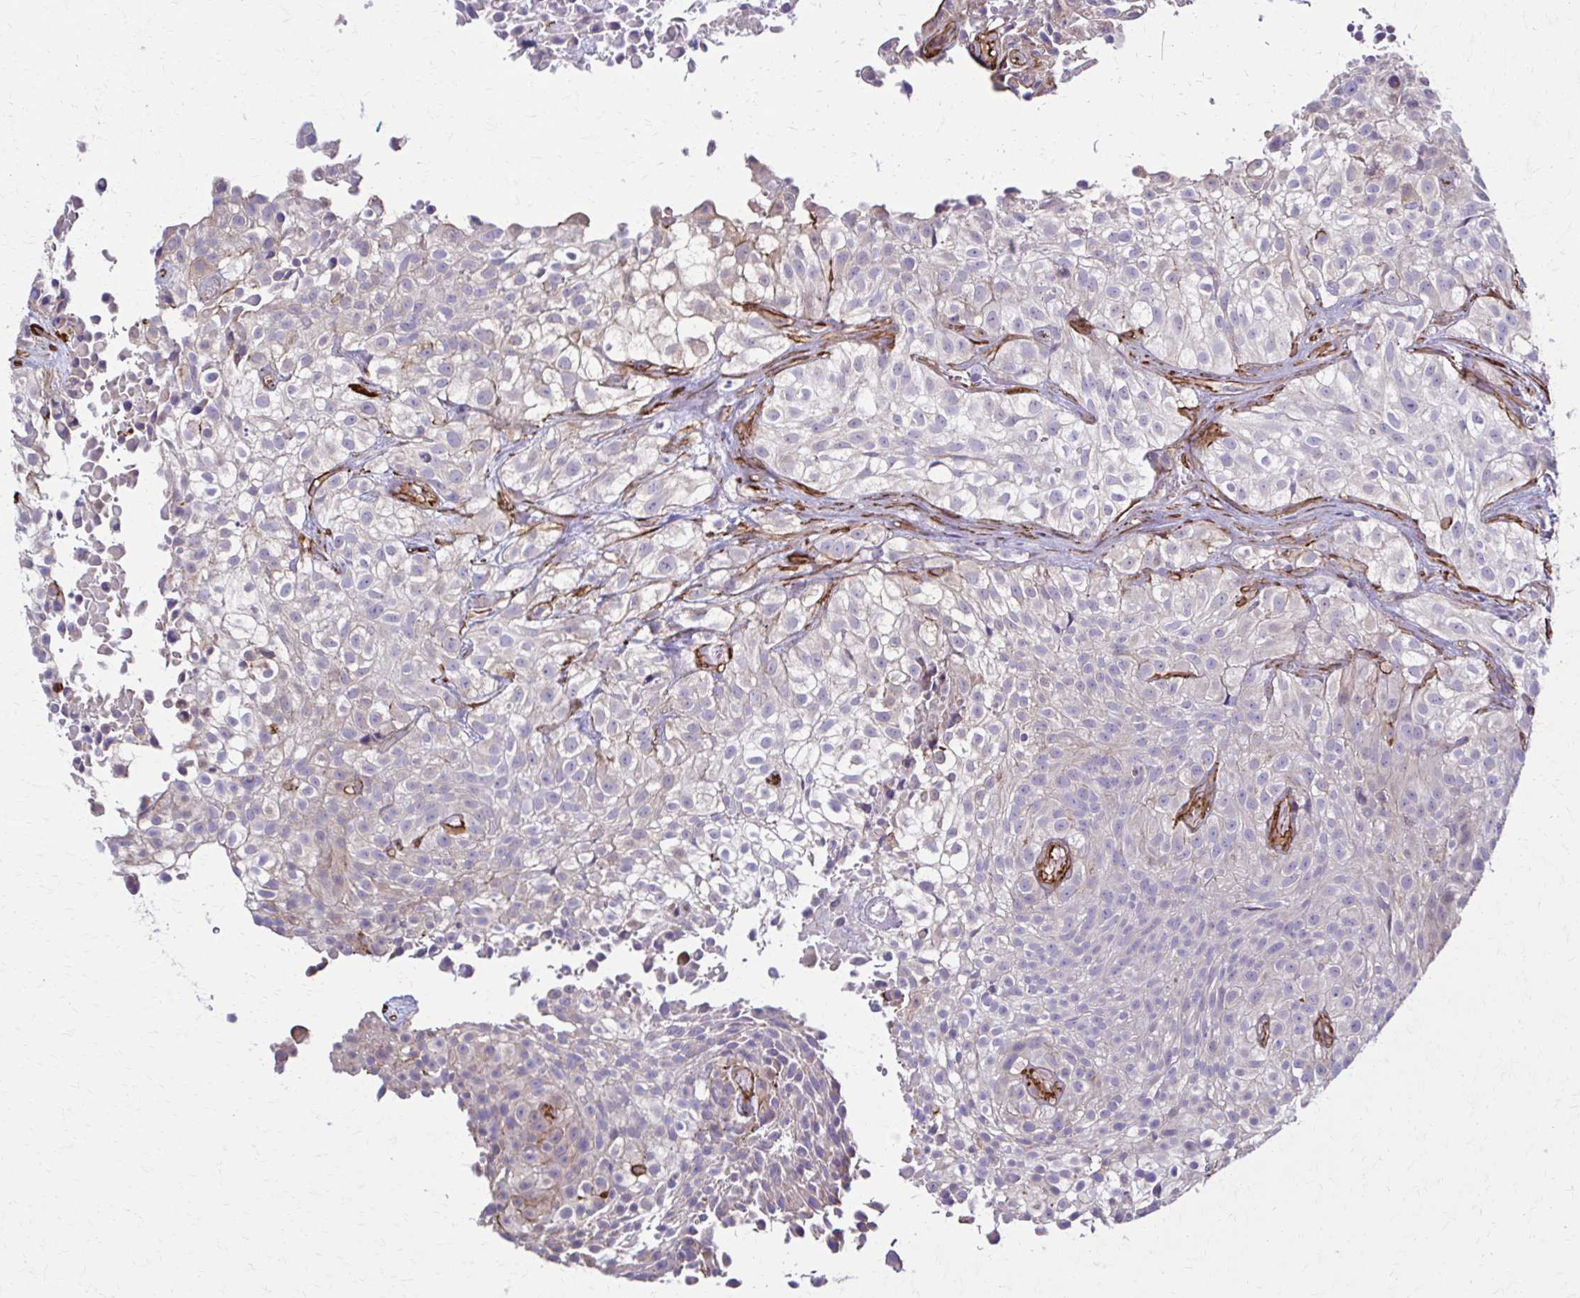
{"staining": {"intensity": "weak", "quantity": "<25%", "location": "cytoplasmic/membranous"}, "tissue": "urothelial cancer", "cell_type": "Tumor cells", "image_type": "cancer", "snomed": [{"axis": "morphology", "description": "Urothelial carcinoma, High grade"}, {"axis": "topography", "description": "Urinary bladder"}], "caption": "This is an immunohistochemistry (IHC) micrograph of human high-grade urothelial carcinoma. There is no staining in tumor cells.", "gene": "TIMMDC1", "patient": {"sex": "male", "age": 56}}